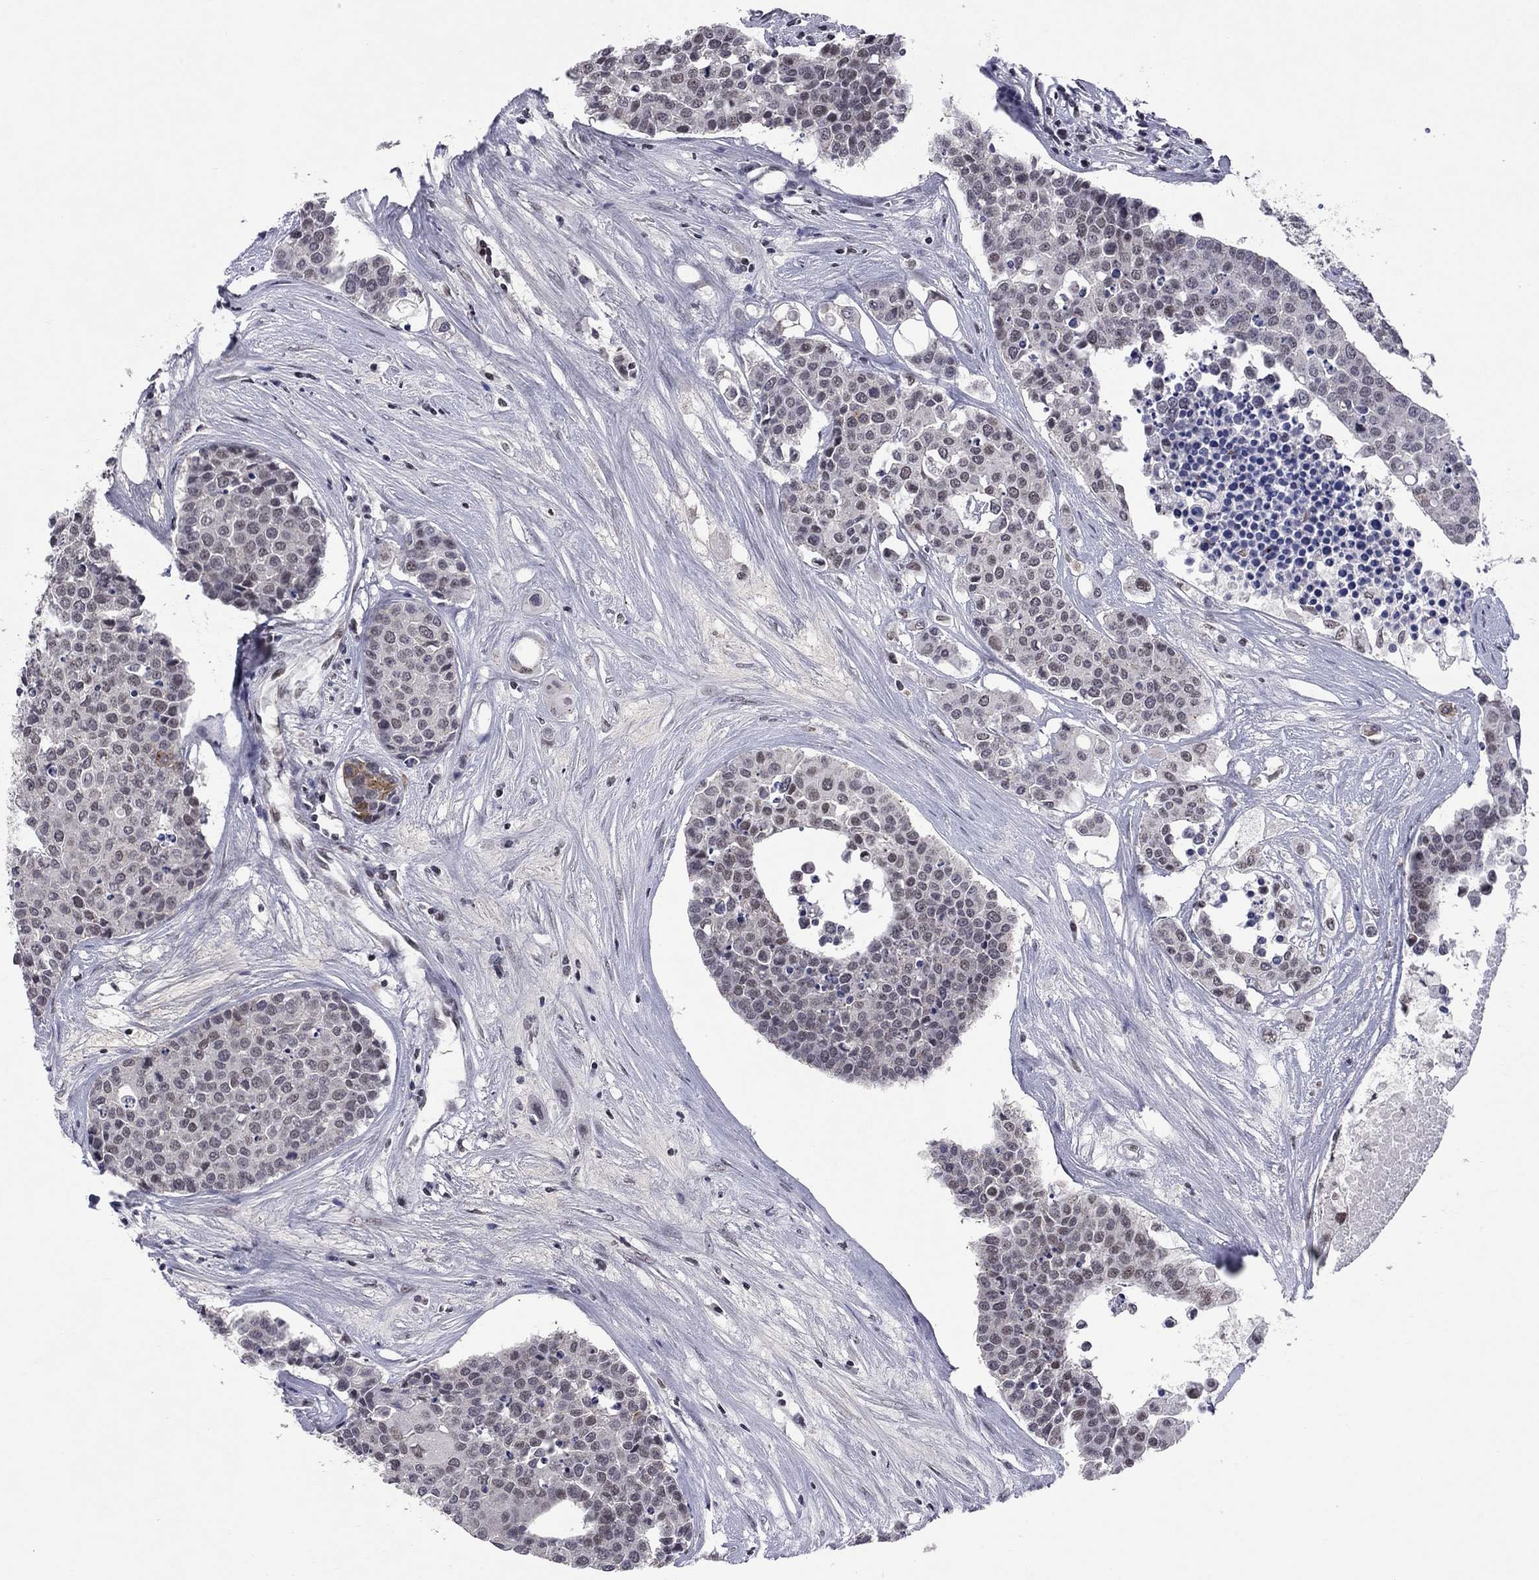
{"staining": {"intensity": "weak", "quantity": "<25%", "location": "nuclear"}, "tissue": "carcinoid", "cell_type": "Tumor cells", "image_type": "cancer", "snomed": [{"axis": "morphology", "description": "Carcinoid, malignant, NOS"}, {"axis": "topography", "description": "Colon"}], "caption": "Carcinoid stained for a protein using immunohistochemistry (IHC) displays no positivity tumor cells.", "gene": "TAF9", "patient": {"sex": "male", "age": 81}}